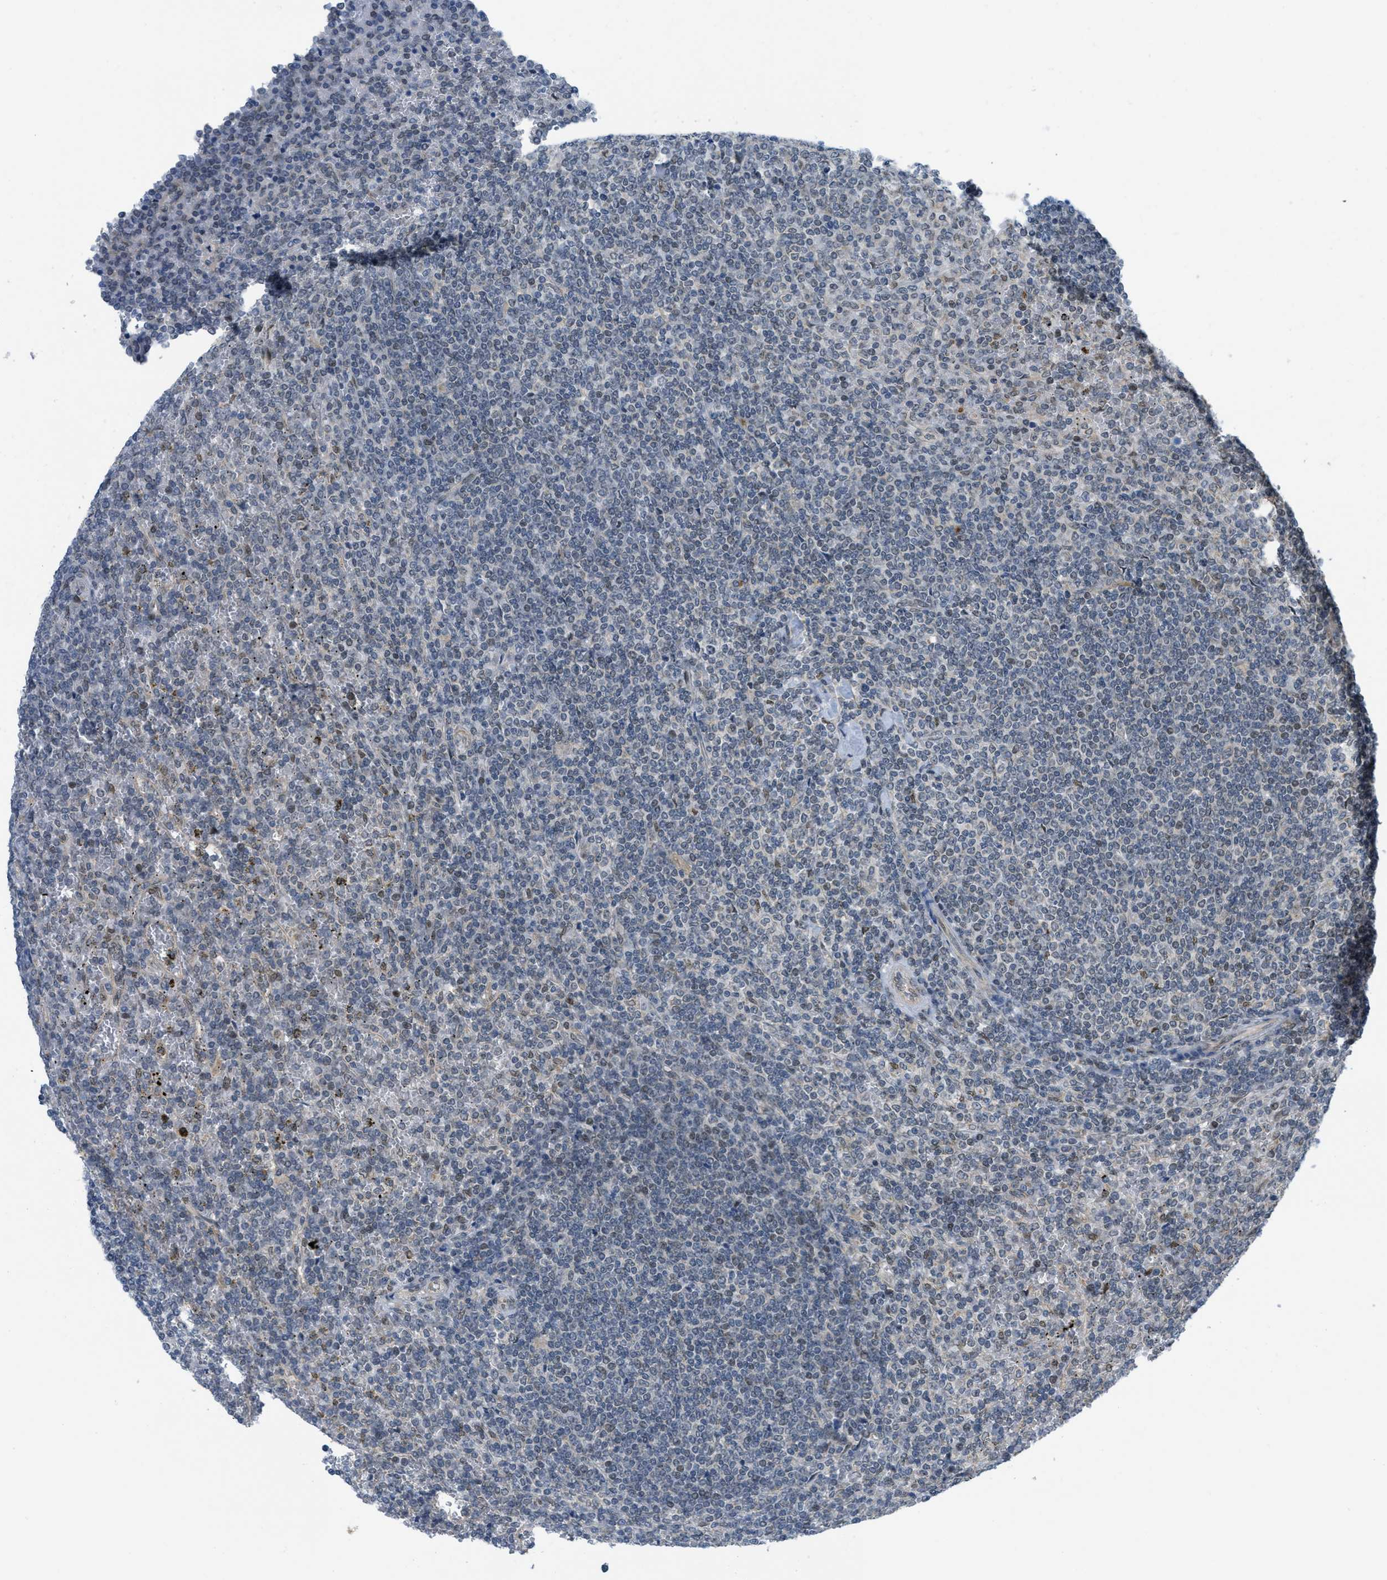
{"staining": {"intensity": "negative", "quantity": "none", "location": "none"}, "tissue": "lymphoma", "cell_type": "Tumor cells", "image_type": "cancer", "snomed": [{"axis": "morphology", "description": "Malignant lymphoma, non-Hodgkin's type, Low grade"}, {"axis": "topography", "description": "Spleen"}], "caption": "The immunohistochemistry histopathology image has no significant staining in tumor cells of malignant lymphoma, non-Hodgkin's type (low-grade) tissue.", "gene": "IFNLR1", "patient": {"sex": "female", "age": 19}}